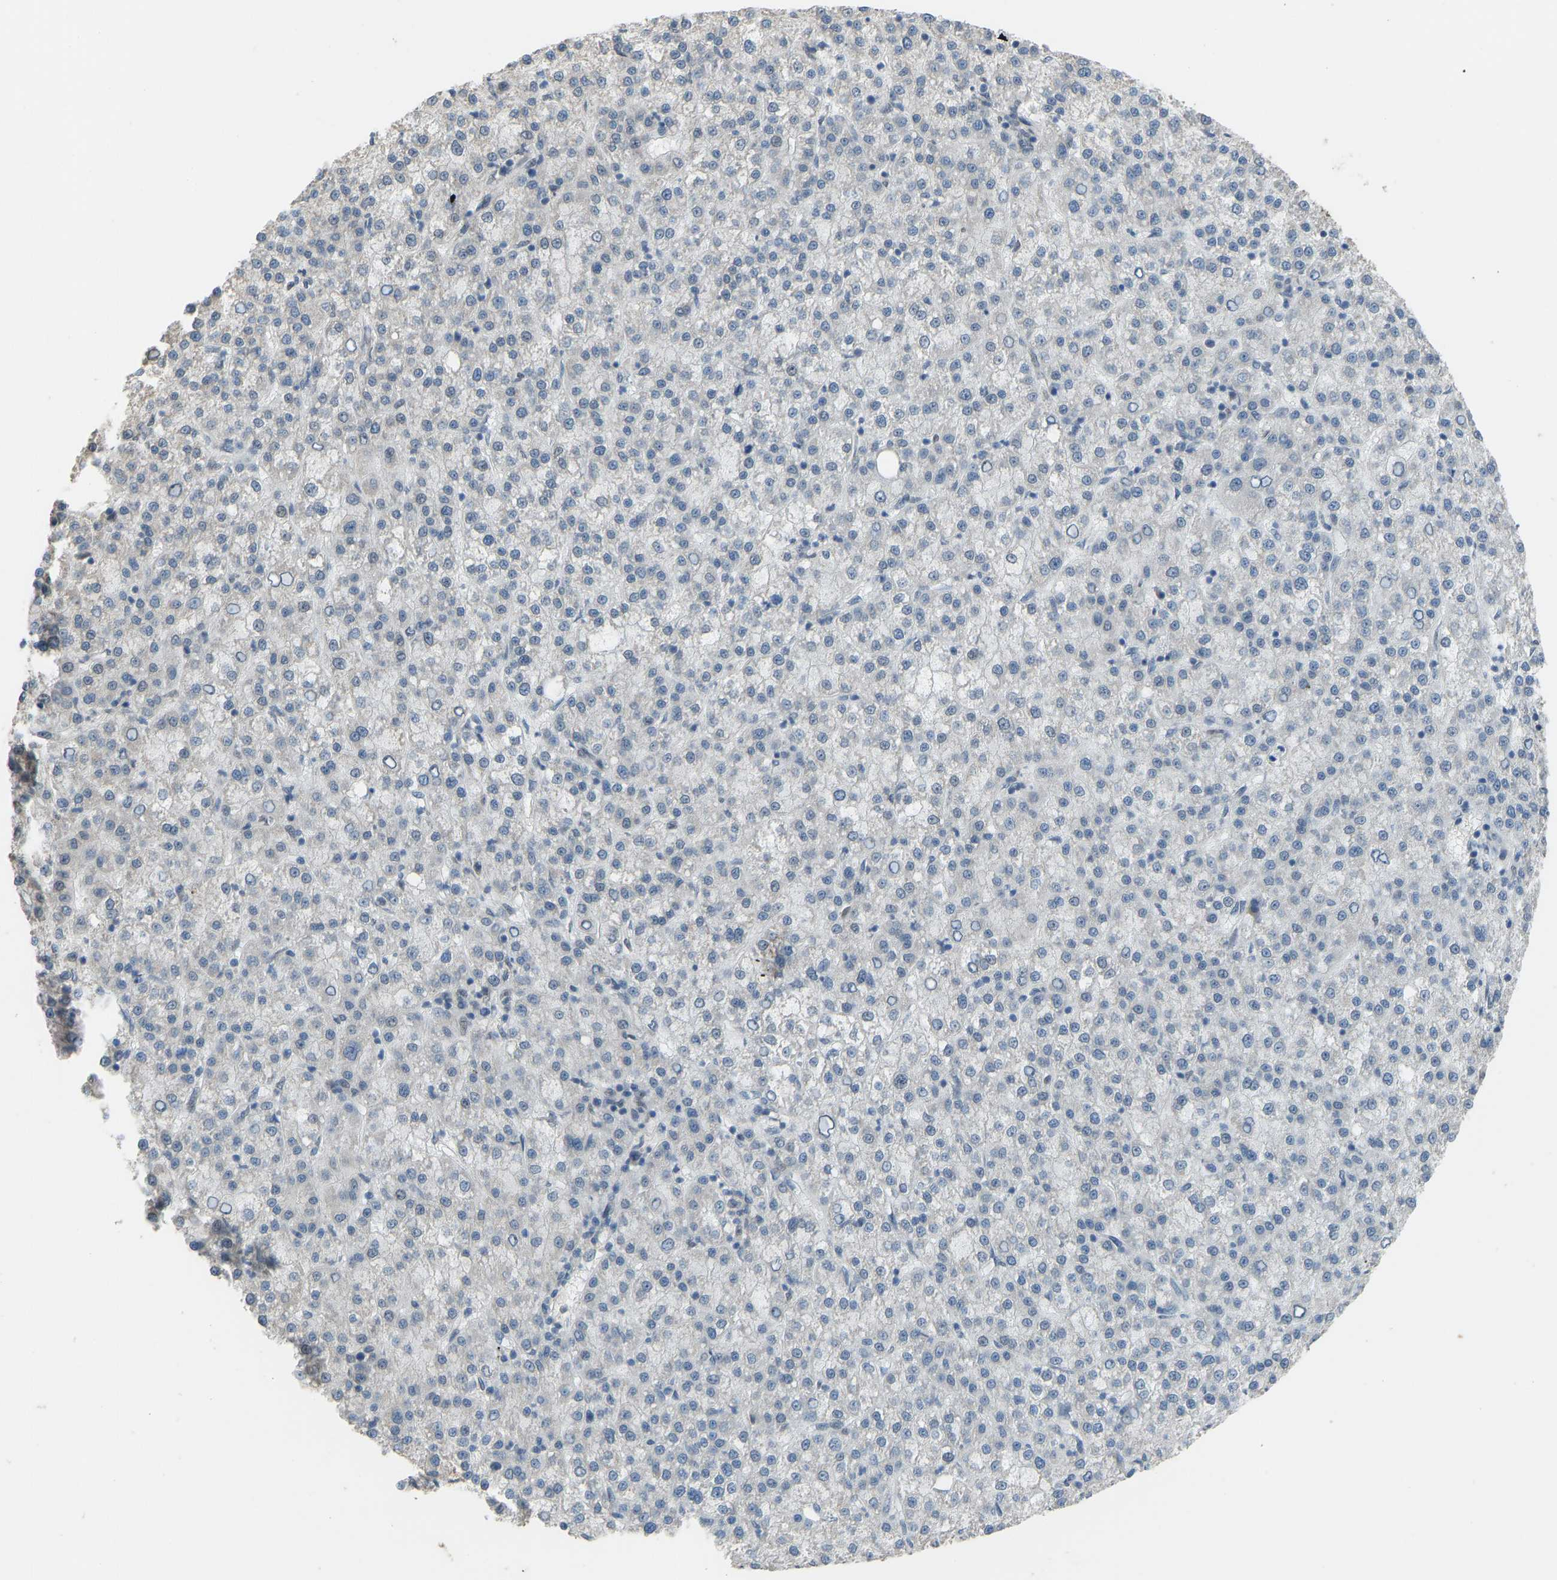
{"staining": {"intensity": "negative", "quantity": "none", "location": "none"}, "tissue": "liver cancer", "cell_type": "Tumor cells", "image_type": "cancer", "snomed": [{"axis": "morphology", "description": "Carcinoma, Hepatocellular, NOS"}, {"axis": "topography", "description": "Liver"}], "caption": "Histopathology image shows no protein positivity in tumor cells of liver cancer tissue. Nuclei are stained in blue.", "gene": "KPNA6", "patient": {"sex": "female", "age": 58}}